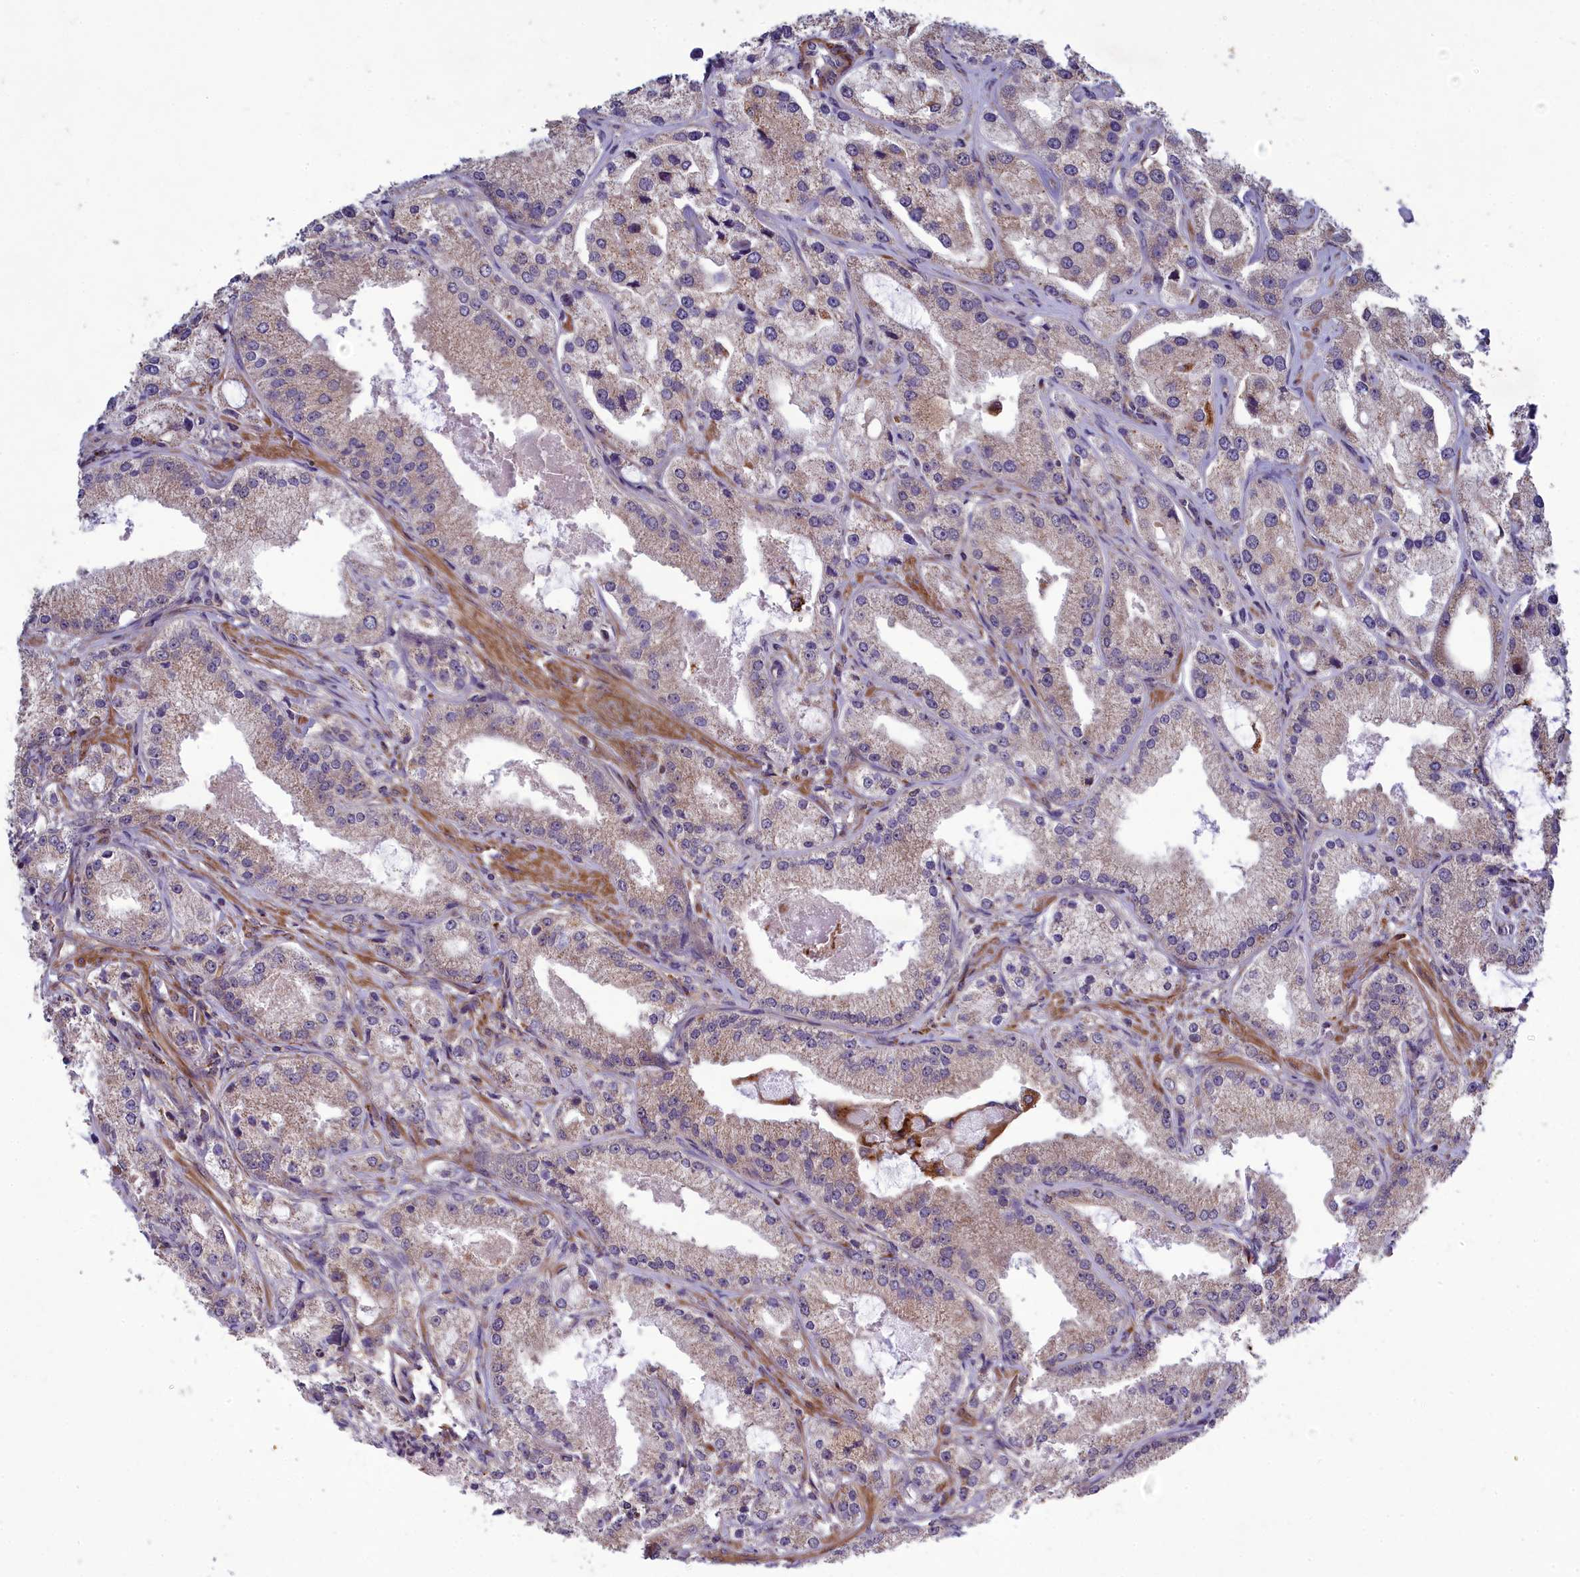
{"staining": {"intensity": "weak", "quantity": "<25%", "location": "cytoplasmic/membranous"}, "tissue": "prostate cancer", "cell_type": "Tumor cells", "image_type": "cancer", "snomed": [{"axis": "morphology", "description": "Adenocarcinoma, Low grade"}, {"axis": "topography", "description": "Prostate"}], "caption": "Immunohistochemical staining of adenocarcinoma (low-grade) (prostate) reveals no significant expression in tumor cells.", "gene": "BLTP2", "patient": {"sex": "male", "age": 69}}